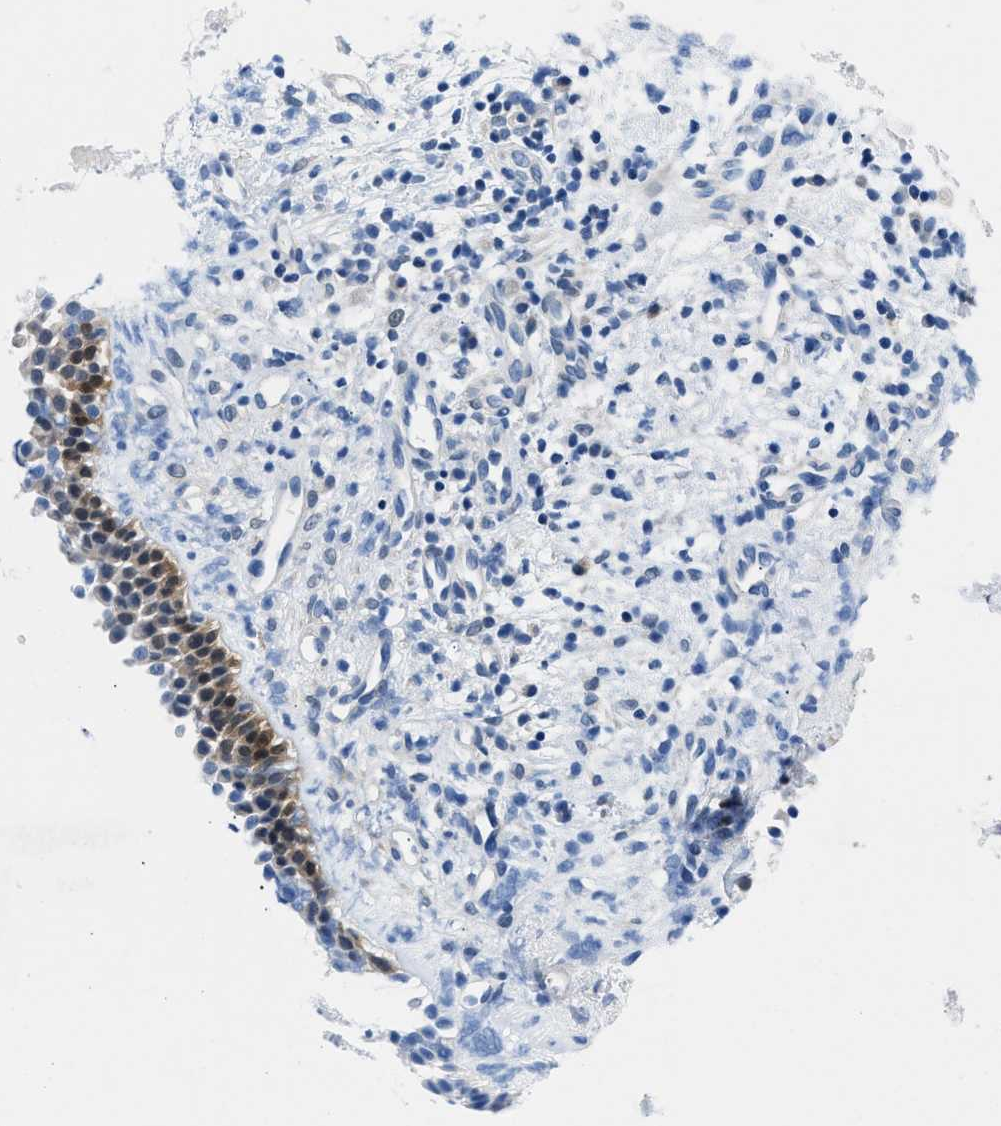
{"staining": {"intensity": "moderate", "quantity": "25%-75%", "location": "cytoplasmic/membranous"}, "tissue": "nasopharynx", "cell_type": "Respiratory epithelial cells", "image_type": "normal", "snomed": [{"axis": "morphology", "description": "Normal tissue, NOS"}, {"axis": "topography", "description": "Nasopharynx"}], "caption": "IHC staining of unremarkable nasopharynx, which demonstrates medium levels of moderate cytoplasmic/membranous expression in about 25%-75% of respiratory epithelial cells indicating moderate cytoplasmic/membranous protein positivity. The staining was performed using DAB (brown) for protein detection and nuclei were counterstained in hematoxylin (blue).", "gene": "CBR1", "patient": {"sex": "male", "age": 21}}